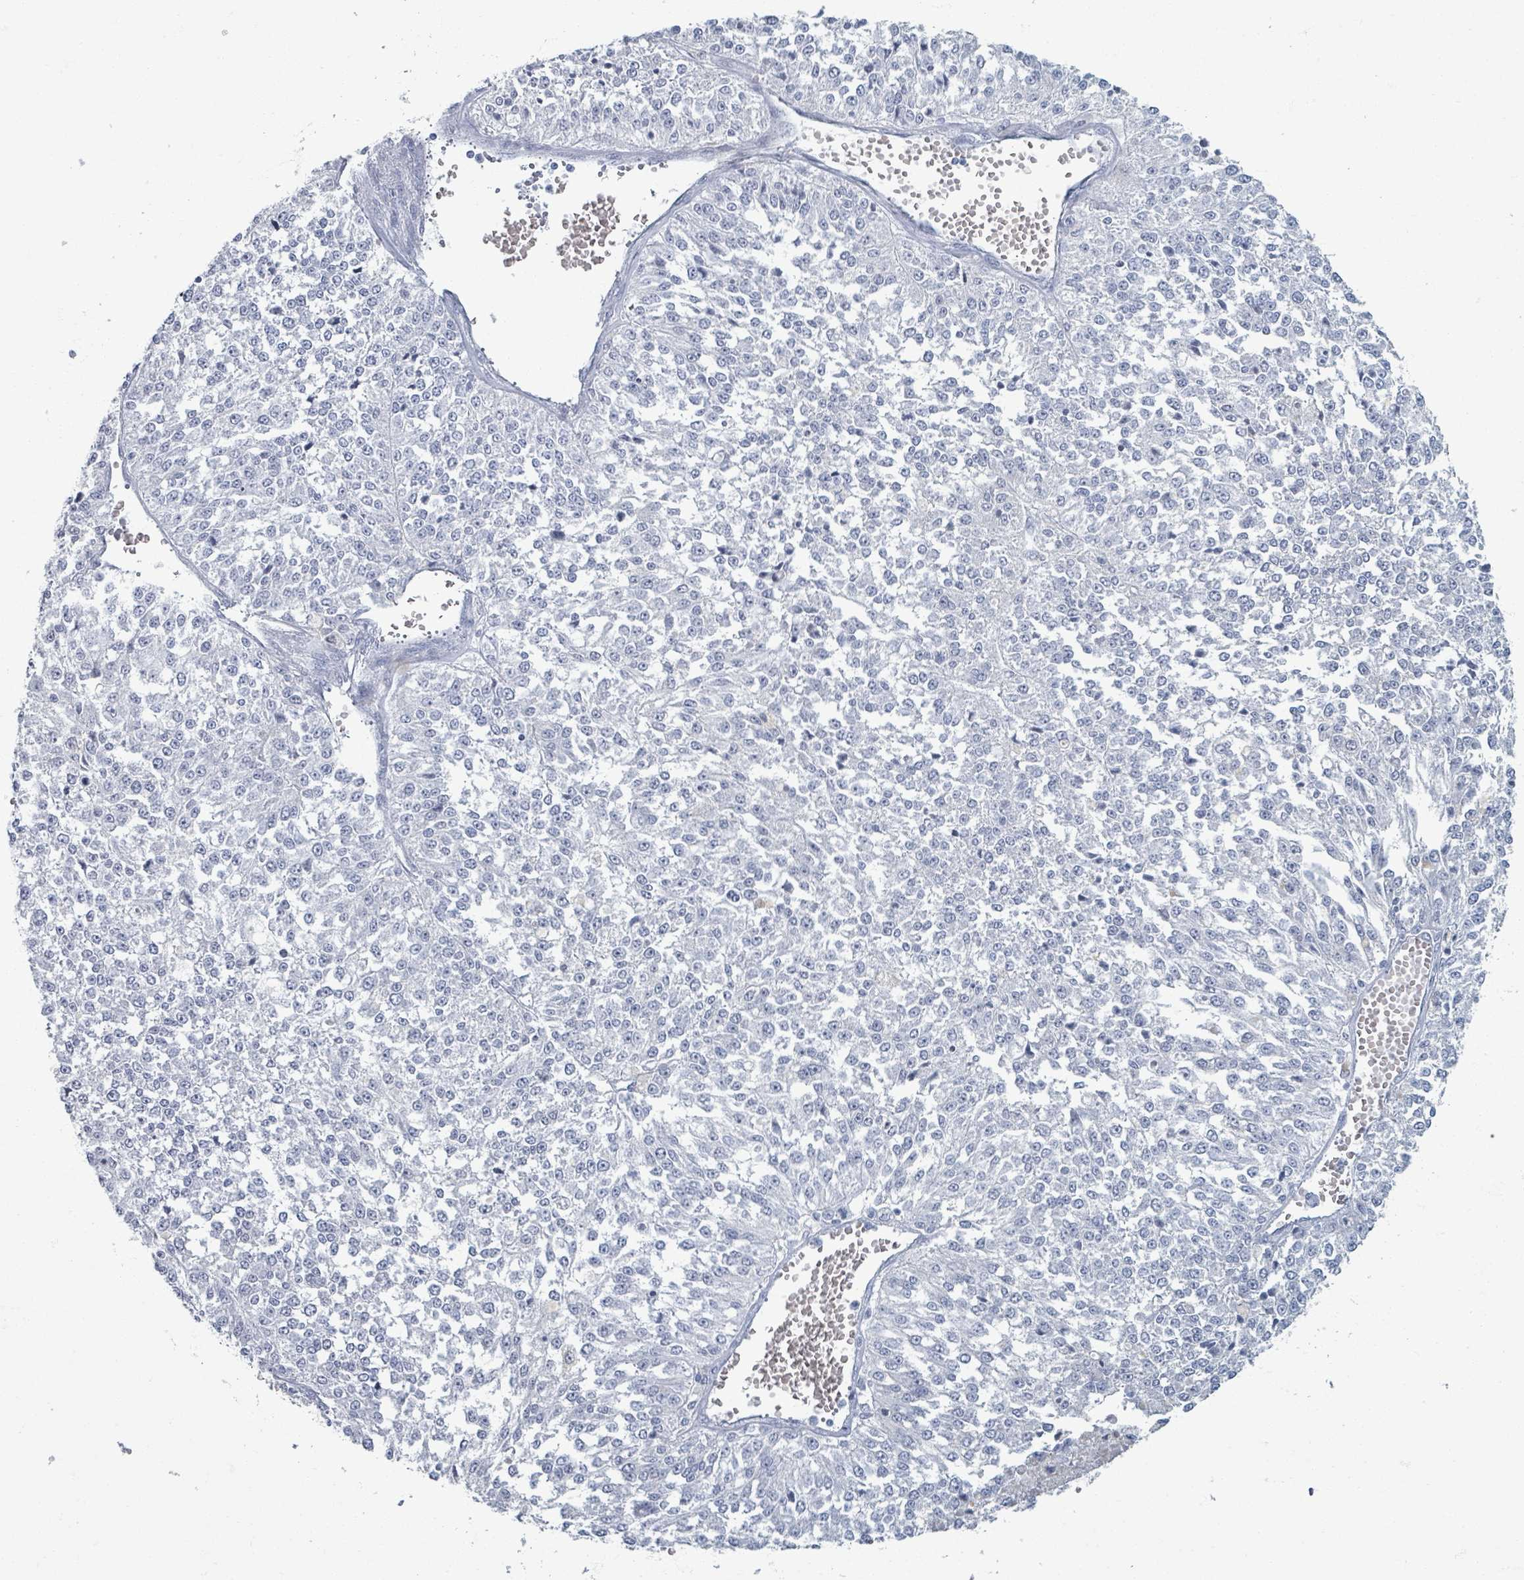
{"staining": {"intensity": "negative", "quantity": "none", "location": "none"}, "tissue": "melanoma", "cell_type": "Tumor cells", "image_type": "cancer", "snomed": [{"axis": "morphology", "description": "Malignant melanoma, NOS"}, {"axis": "topography", "description": "Skin"}], "caption": "Immunohistochemistry (IHC) of melanoma demonstrates no staining in tumor cells.", "gene": "TAS2R1", "patient": {"sex": "female", "age": 64}}